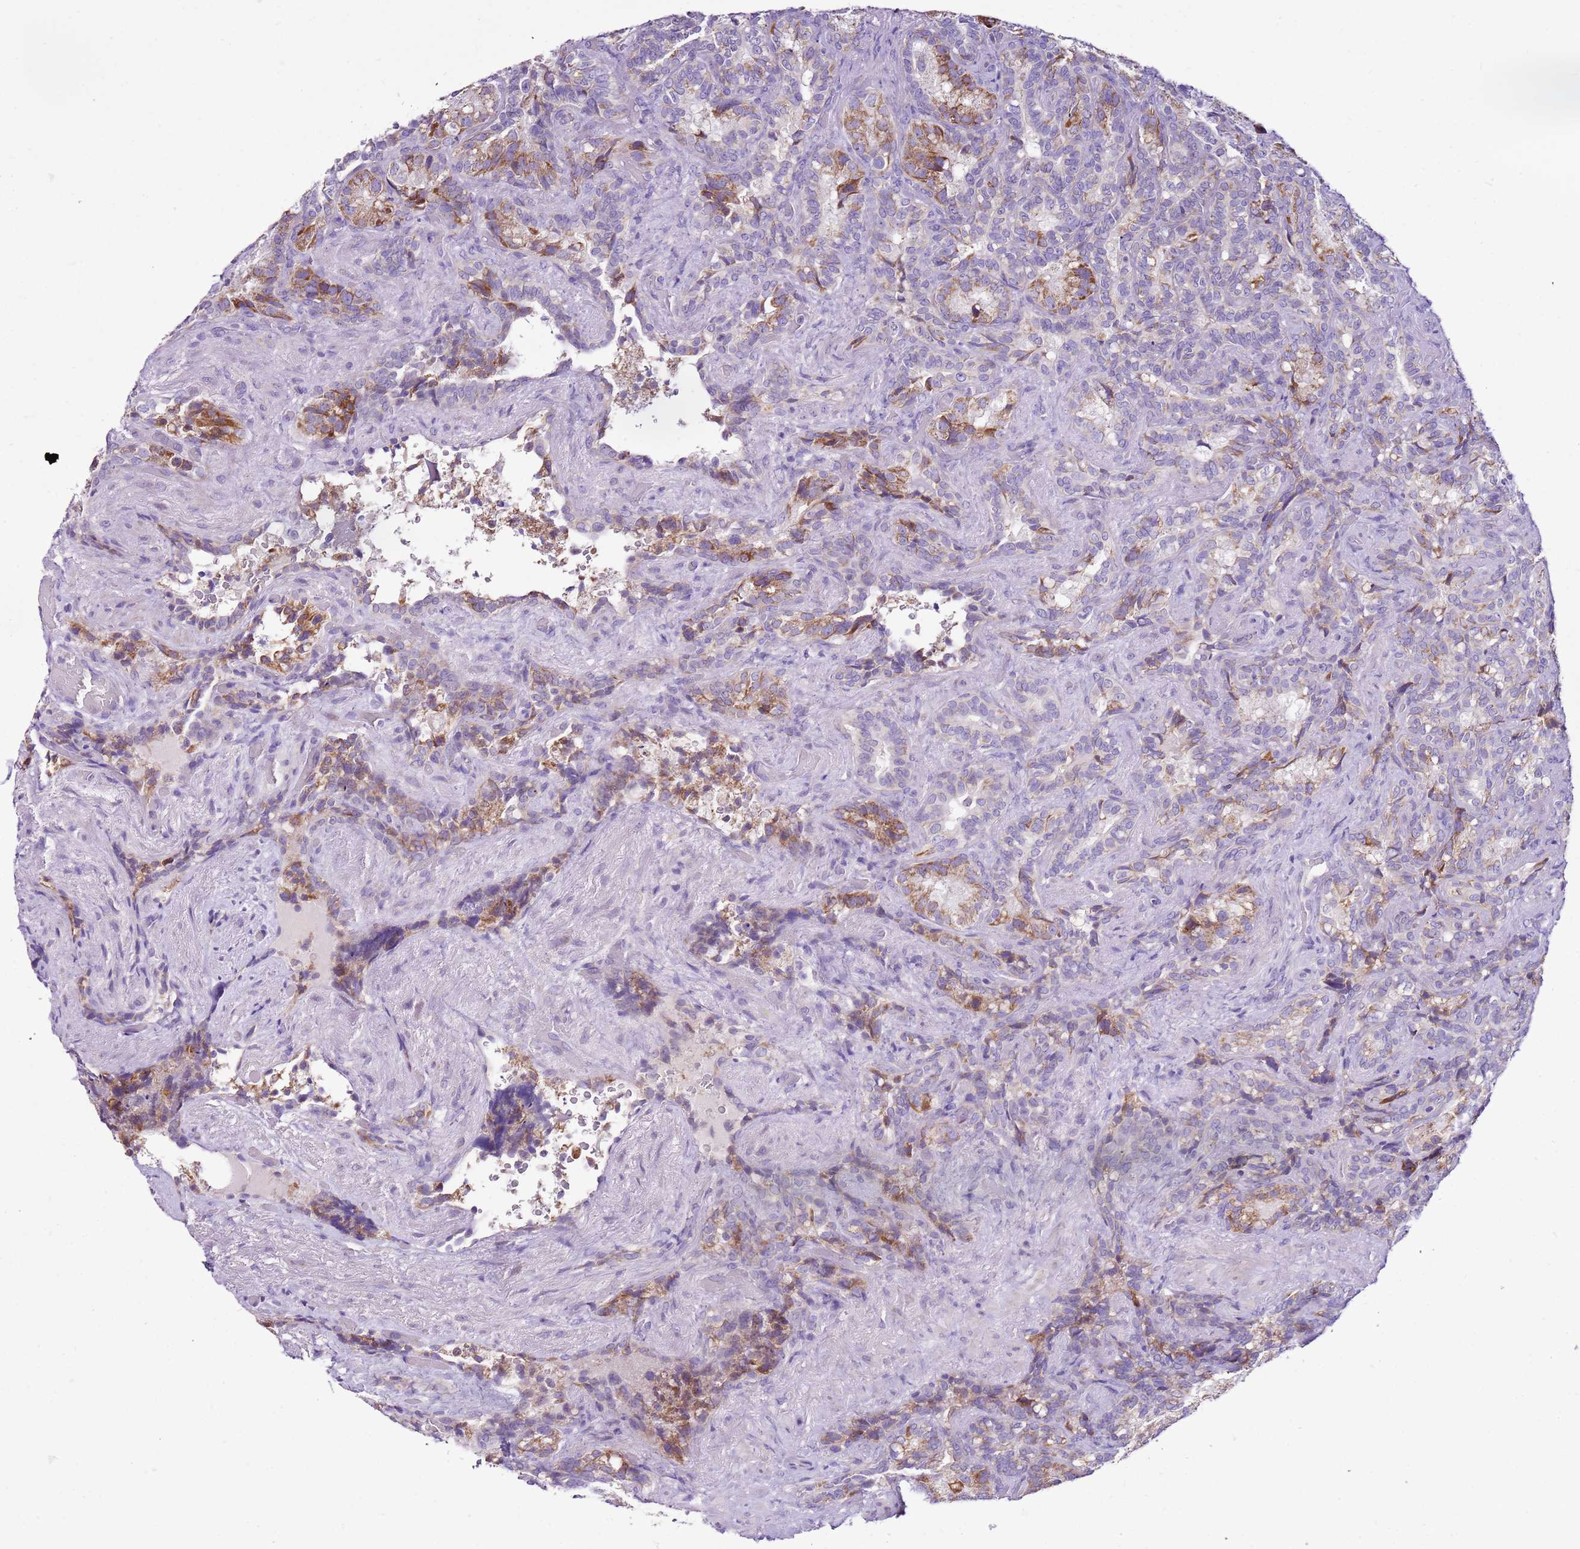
{"staining": {"intensity": "moderate", "quantity": "<25%", "location": "cytoplasmic/membranous"}, "tissue": "seminal vesicle", "cell_type": "Glandular cells", "image_type": "normal", "snomed": [{"axis": "morphology", "description": "Normal tissue, NOS"}, {"axis": "topography", "description": "Seminal veicle"}], "caption": "Immunohistochemical staining of normal seminal vesicle shows low levels of moderate cytoplasmic/membranous positivity in approximately <25% of glandular cells. The staining was performed using DAB (3,3'-diaminobenzidine) to visualize the protein expression in brown, while the nuclei were stained in blue with hematoxylin (Magnification: 20x).", "gene": "MRPL36", "patient": {"sex": "male", "age": 62}}